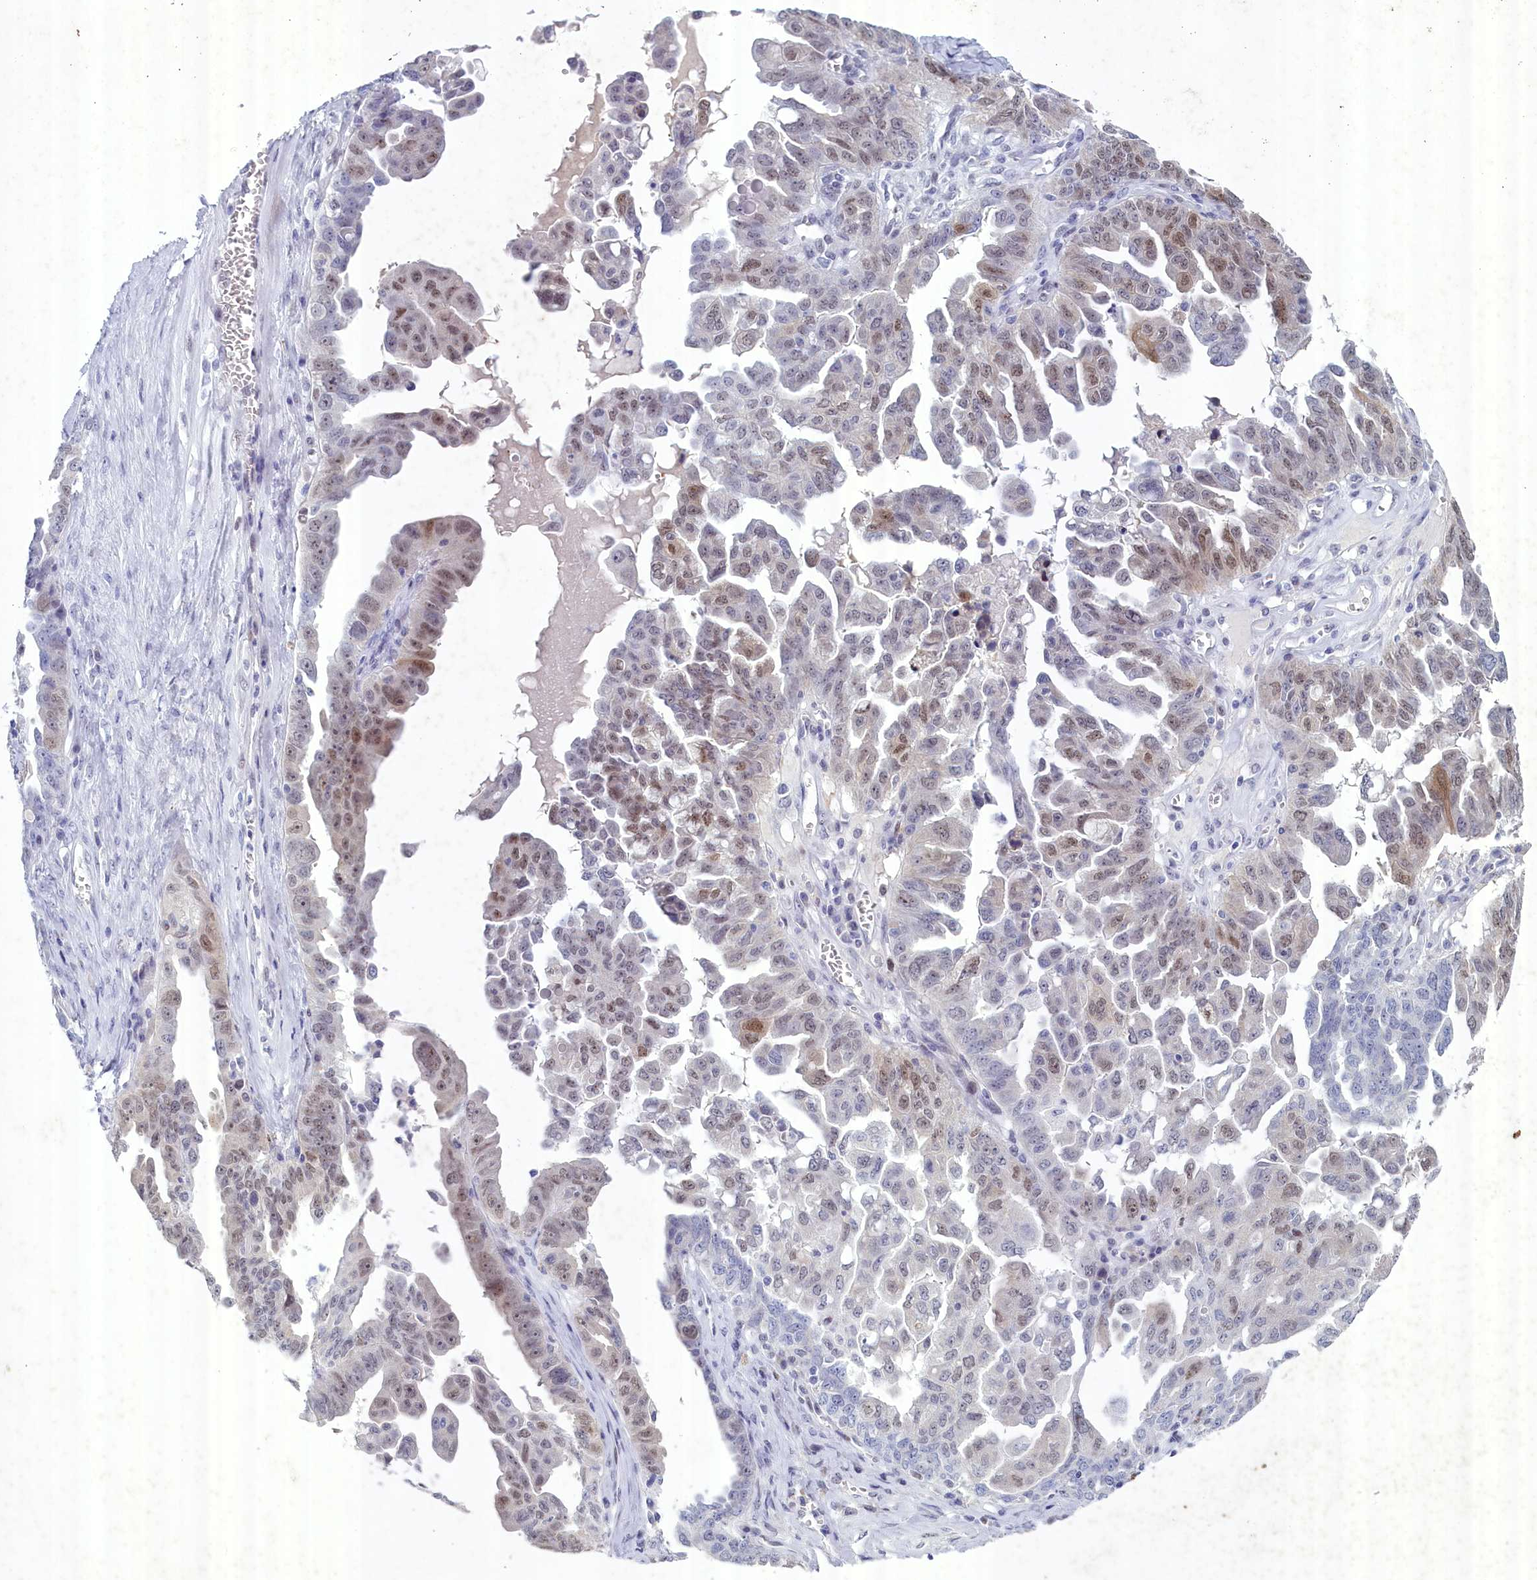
{"staining": {"intensity": "moderate", "quantity": "25%-75%", "location": "nuclear"}, "tissue": "ovarian cancer", "cell_type": "Tumor cells", "image_type": "cancer", "snomed": [{"axis": "morphology", "description": "Carcinoma, endometroid"}, {"axis": "topography", "description": "Ovary"}], "caption": "High-power microscopy captured an immunohistochemistry (IHC) micrograph of ovarian endometroid carcinoma, revealing moderate nuclear positivity in approximately 25%-75% of tumor cells. Nuclei are stained in blue.", "gene": "WDR76", "patient": {"sex": "female", "age": 62}}